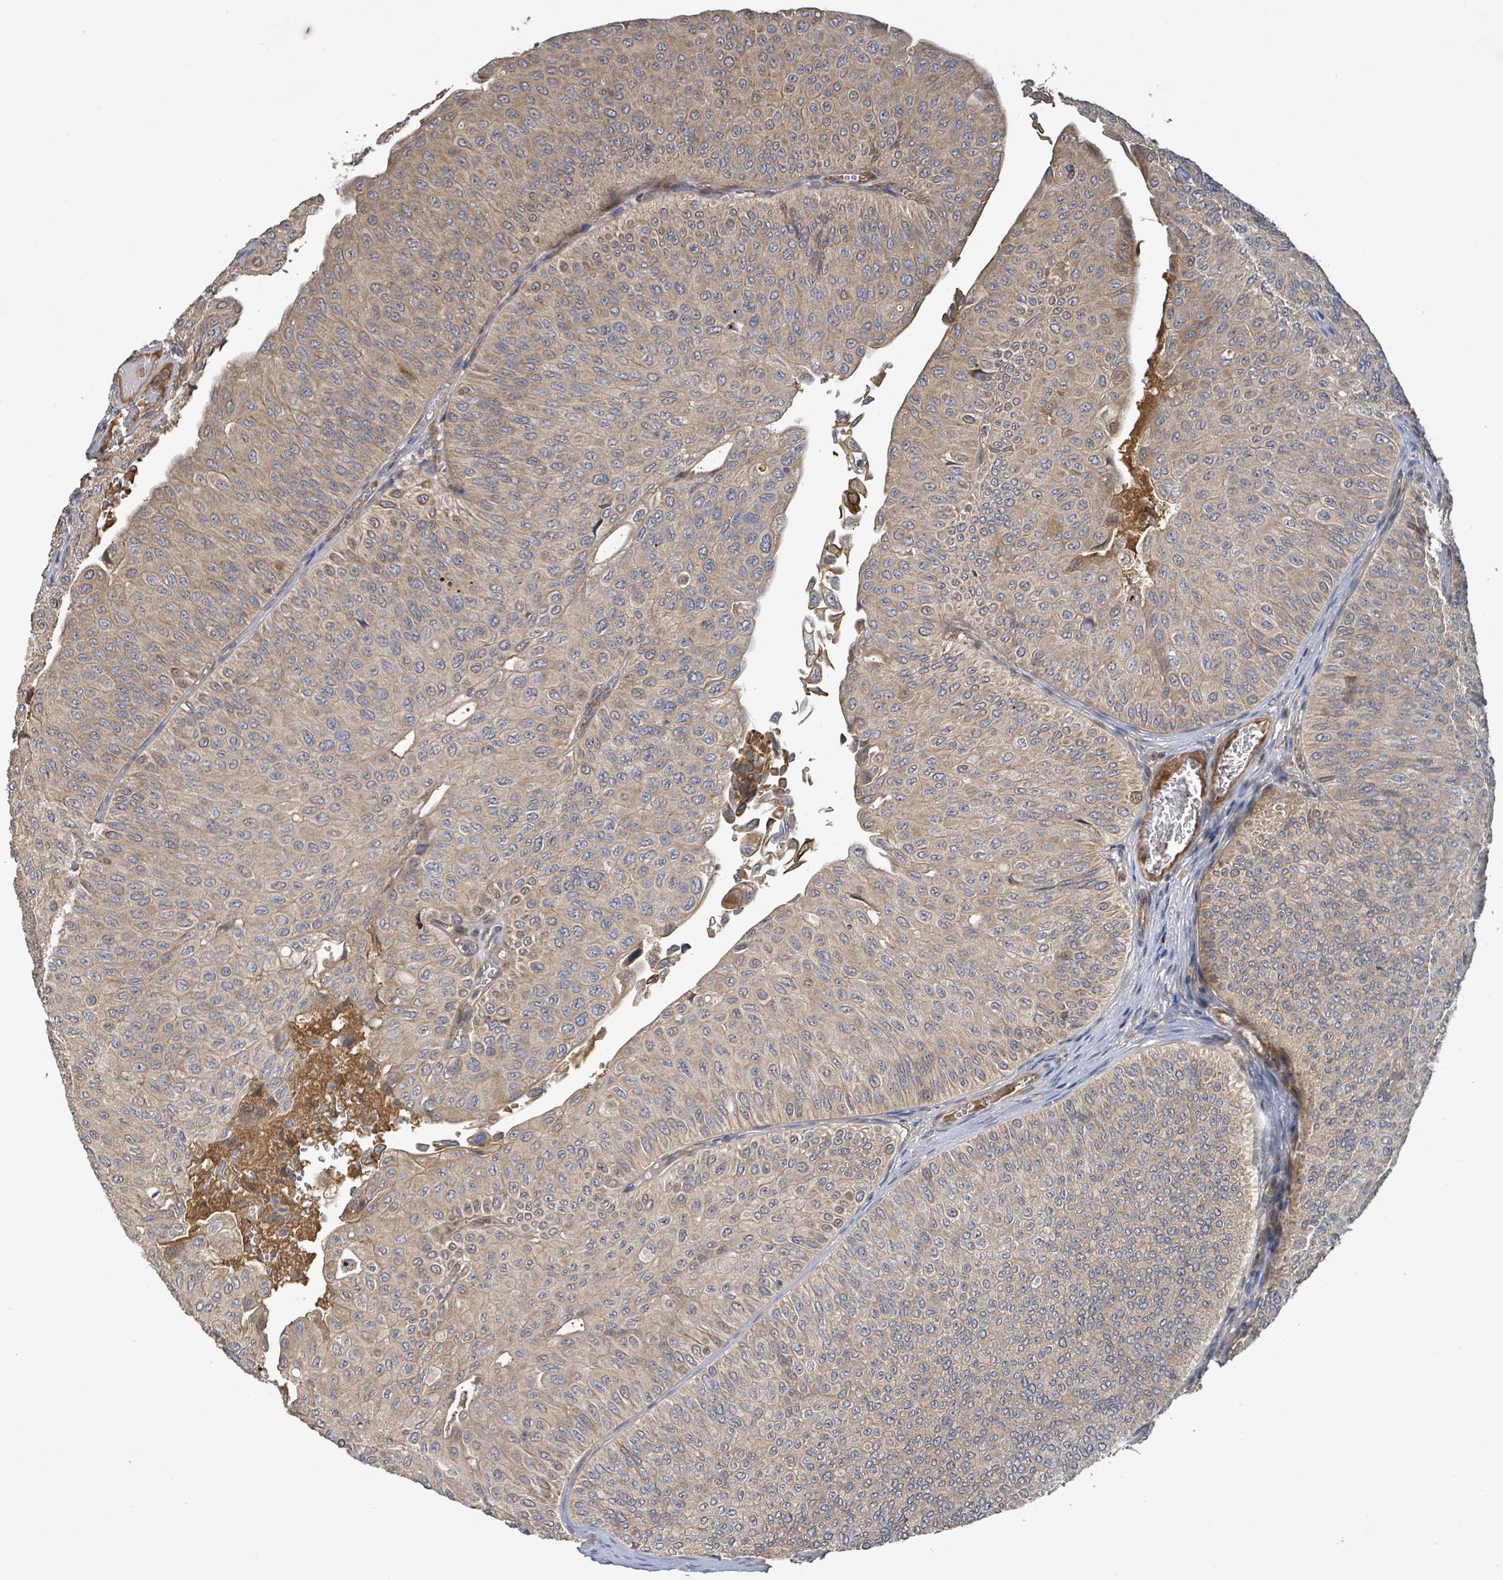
{"staining": {"intensity": "weak", "quantity": ">75%", "location": "cytoplasmic/membranous"}, "tissue": "urothelial cancer", "cell_type": "Tumor cells", "image_type": "cancer", "snomed": [{"axis": "morphology", "description": "Urothelial carcinoma, NOS"}, {"axis": "topography", "description": "Urinary bladder"}], "caption": "There is low levels of weak cytoplasmic/membranous positivity in tumor cells of transitional cell carcinoma, as demonstrated by immunohistochemical staining (brown color).", "gene": "STARD4", "patient": {"sex": "male", "age": 59}}